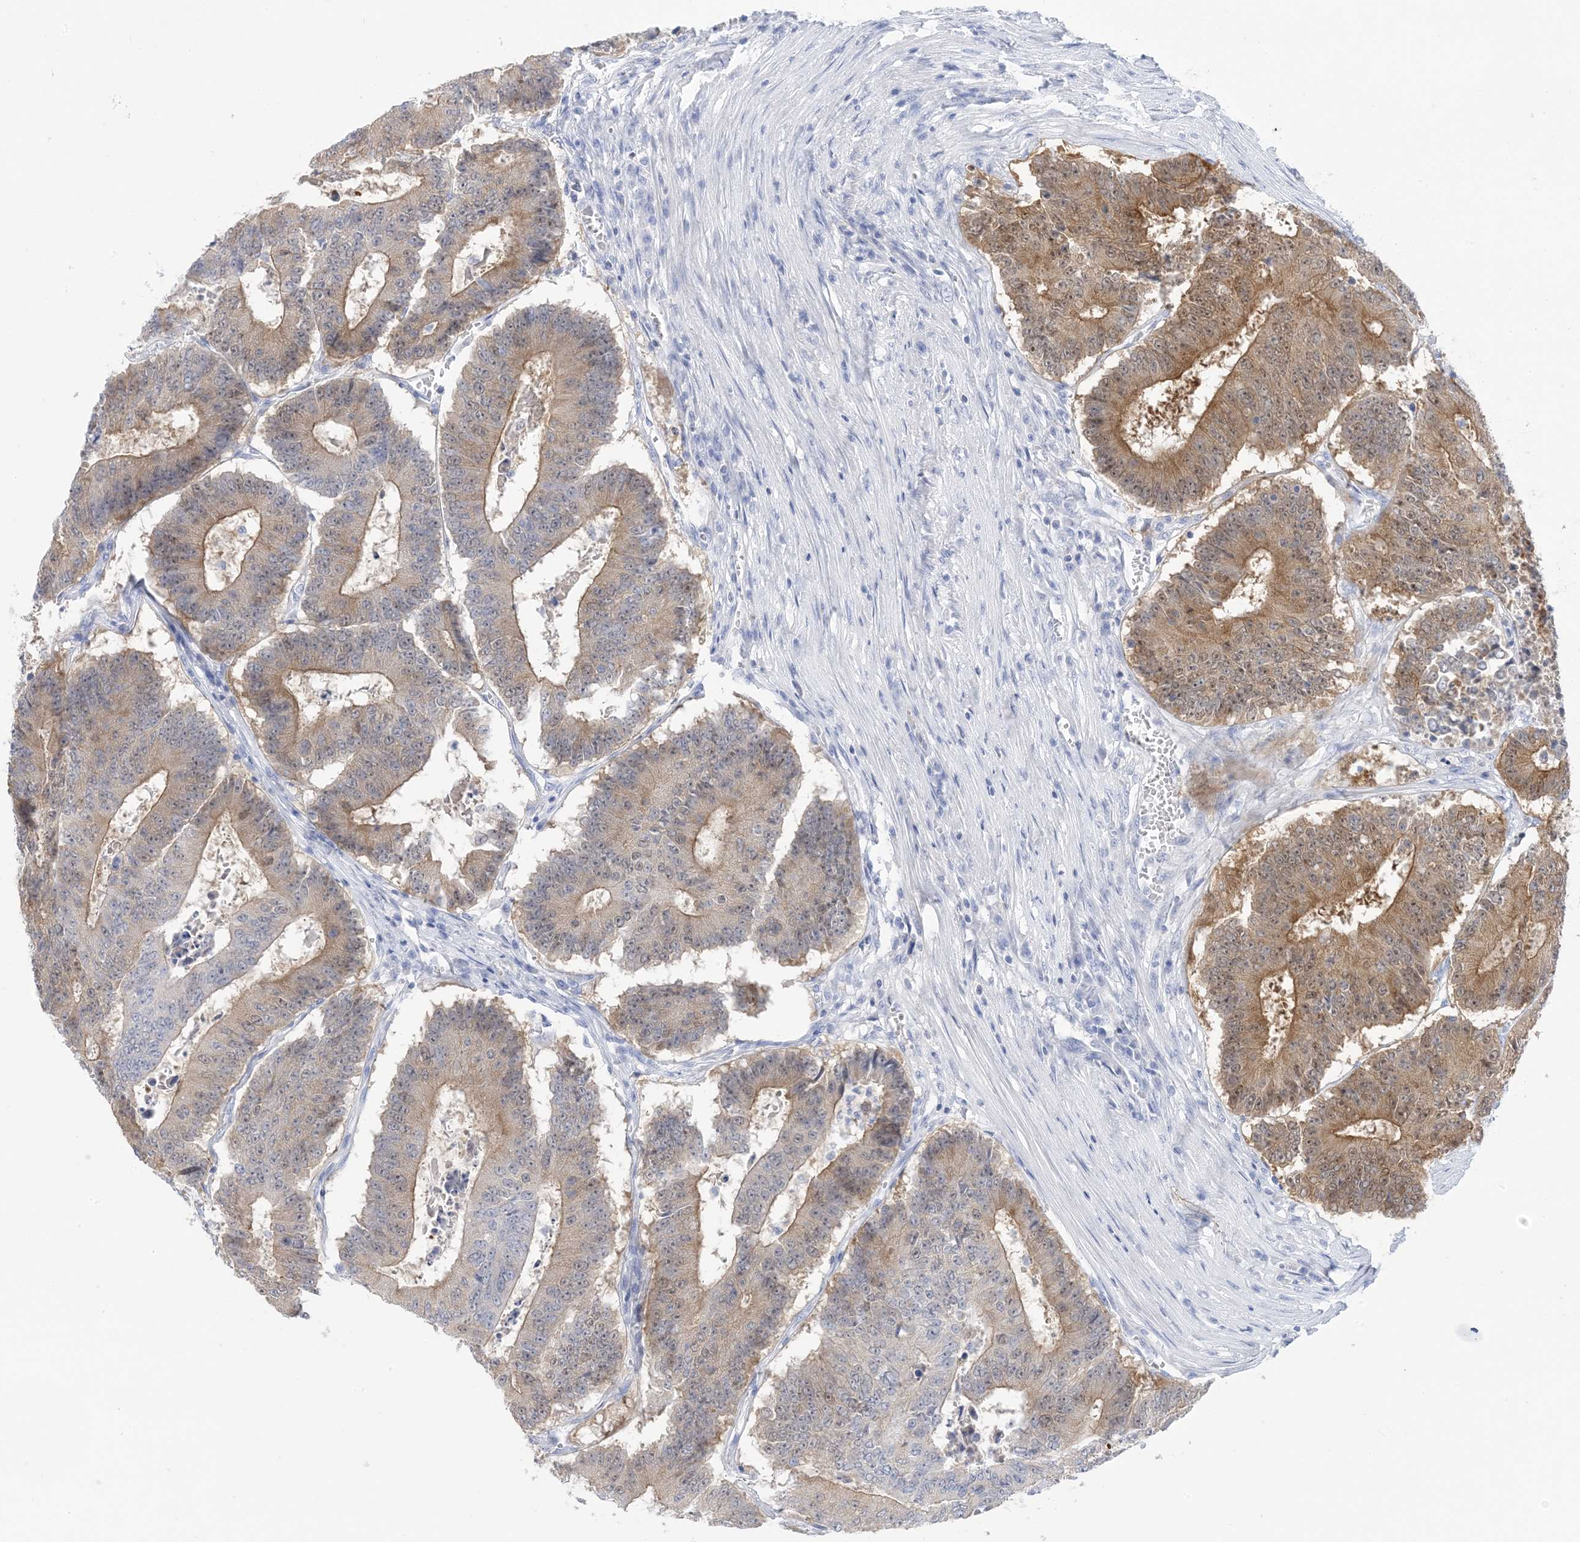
{"staining": {"intensity": "moderate", "quantity": ">75%", "location": "cytoplasmic/membranous"}, "tissue": "colorectal cancer", "cell_type": "Tumor cells", "image_type": "cancer", "snomed": [{"axis": "morphology", "description": "Adenocarcinoma, NOS"}, {"axis": "topography", "description": "Colon"}], "caption": "Immunohistochemistry of adenocarcinoma (colorectal) exhibits medium levels of moderate cytoplasmic/membranous expression in approximately >75% of tumor cells.", "gene": "SH3YL1", "patient": {"sex": "male", "age": 87}}